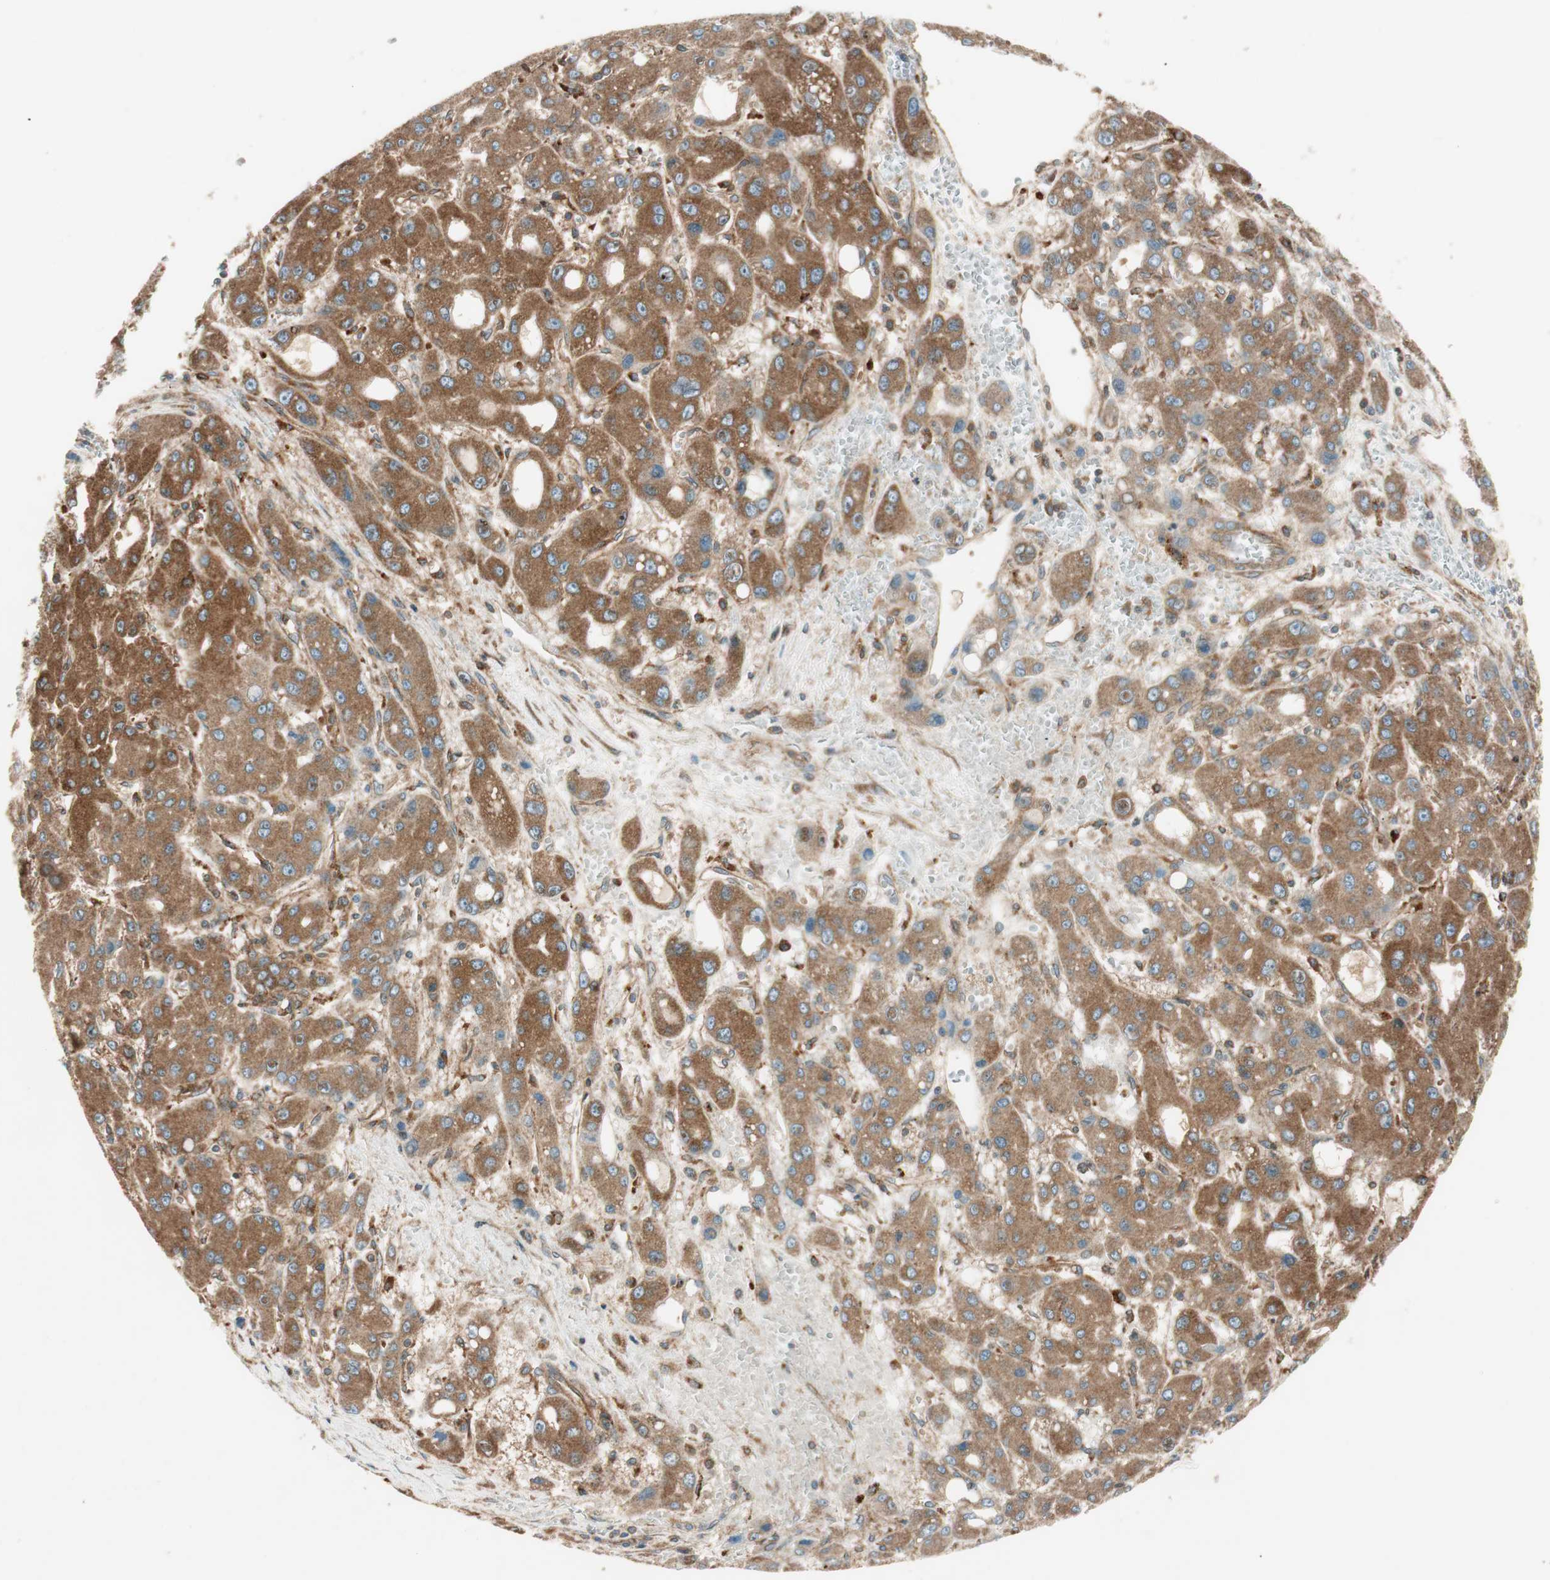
{"staining": {"intensity": "moderate", "quantity": ">75%", "location": "cytoplasmic/membranous"}, "tissue": "liver cancer", "cell_type": "Tumor cells", "image_type": "cancer", "snomed": [{"axis": "morphology", "description": "Carcinoma, Hepatocellular, NOS"}, {"axis": "topography", "description": "Liver"}], "caption": "Brown immunohistochemical staining in human liver cancer (hepatocellular carcinoma) exhibits moderate cytoplasmic/membranous expression in about >75% of tumor cells. Immunohistochemistry (ihc) stains the protein in brown and the nuclei are stained blue.", "gene": "RAB5A", "patient": {"sex": "male", "age": 55}}